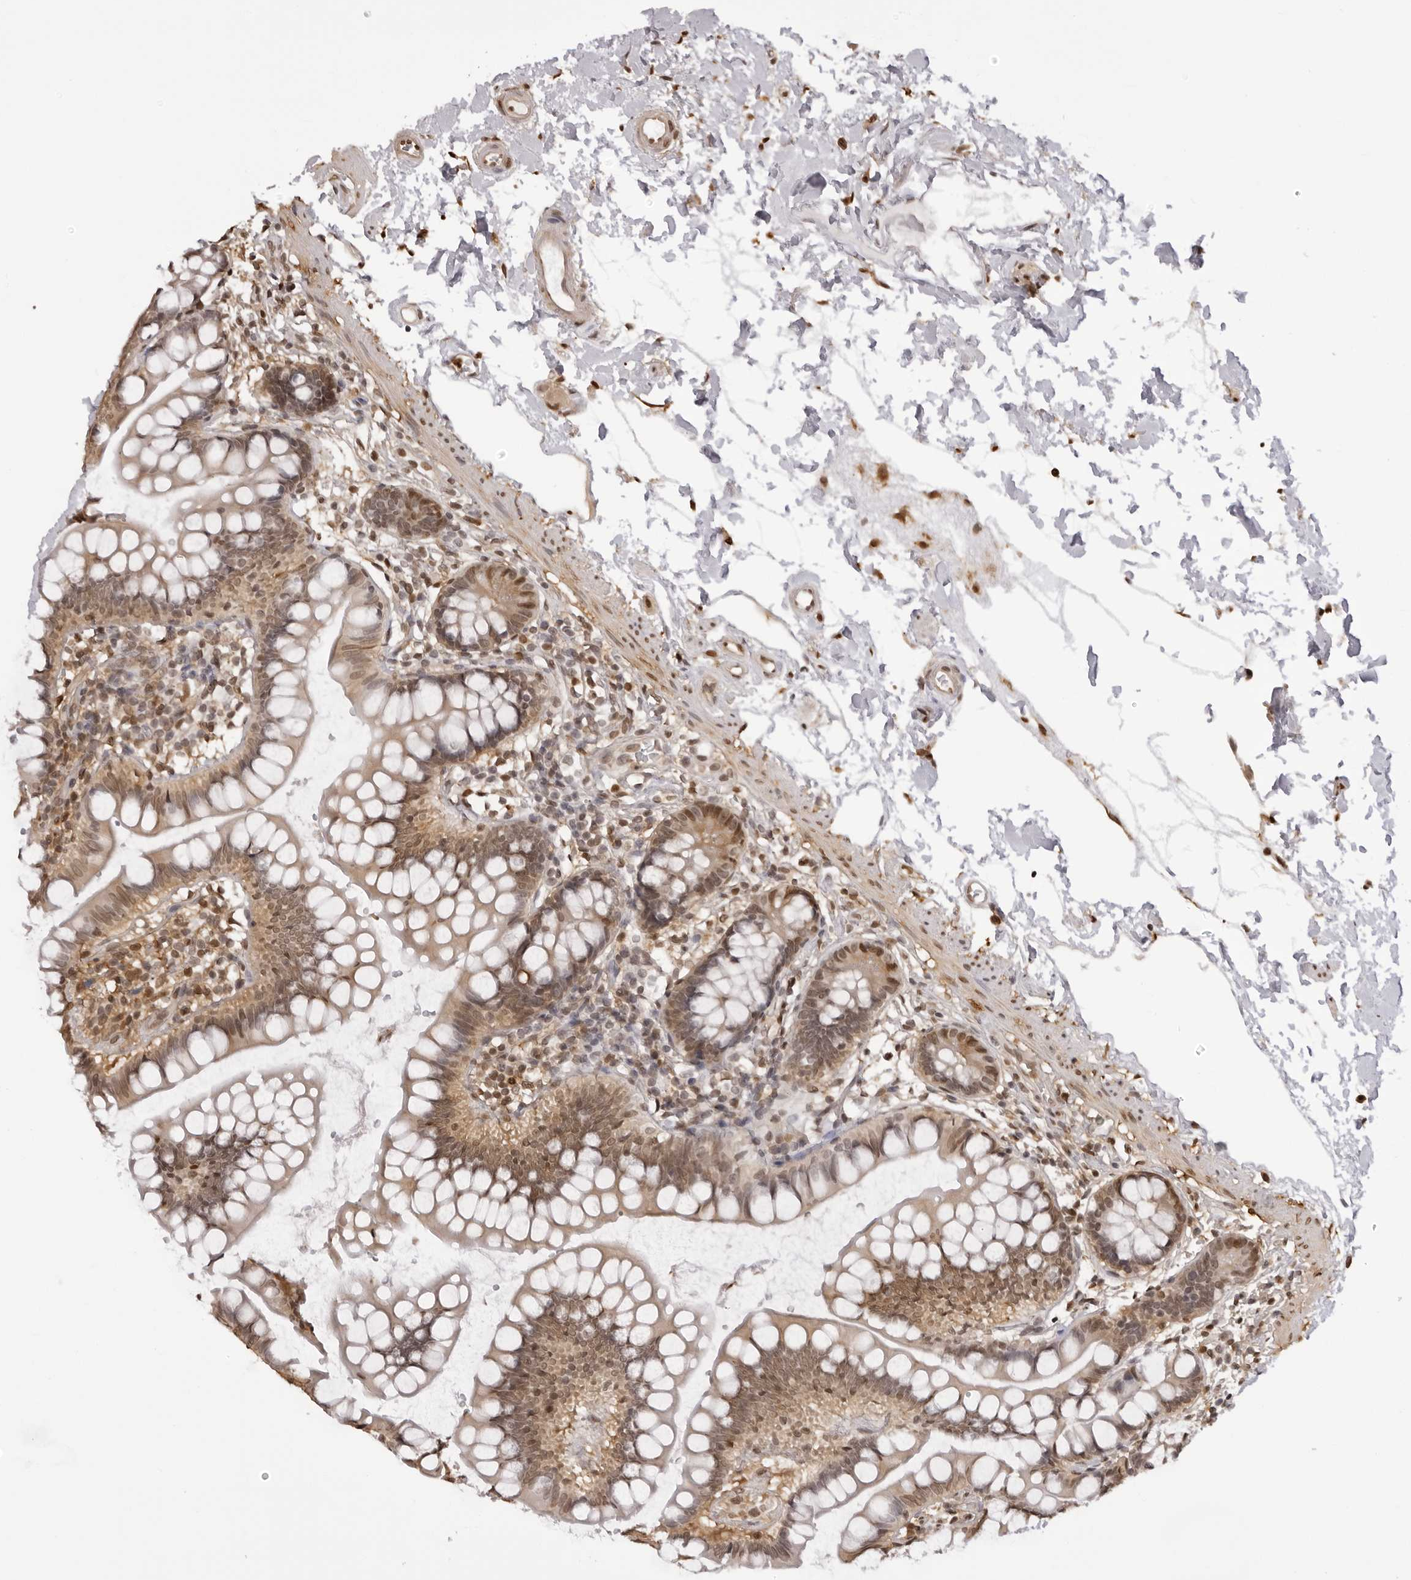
{"staining": {"intensity": "moderate", "quantity": "25%-75%", "location": "cytoplasmic/membranous,nuclear"}, "tissue": "small intestine", "cell_type": "Glandular cells", "image_type": "normal", "snomed": [{"axis": "morphology", "description": "Normal tissue, NOS"}, {"axis": "topography", "description": "Small intestine"}], "caption": "An immunohistochemistry photomicrograph of normal tissue is shown. Protein staining in brown labels moderate cytoplasmic/membranous,nuclear positivity in small intestine within glandular cells.", "gene": "HSPA4", "patient": {"sex": "female", "age": 84}}